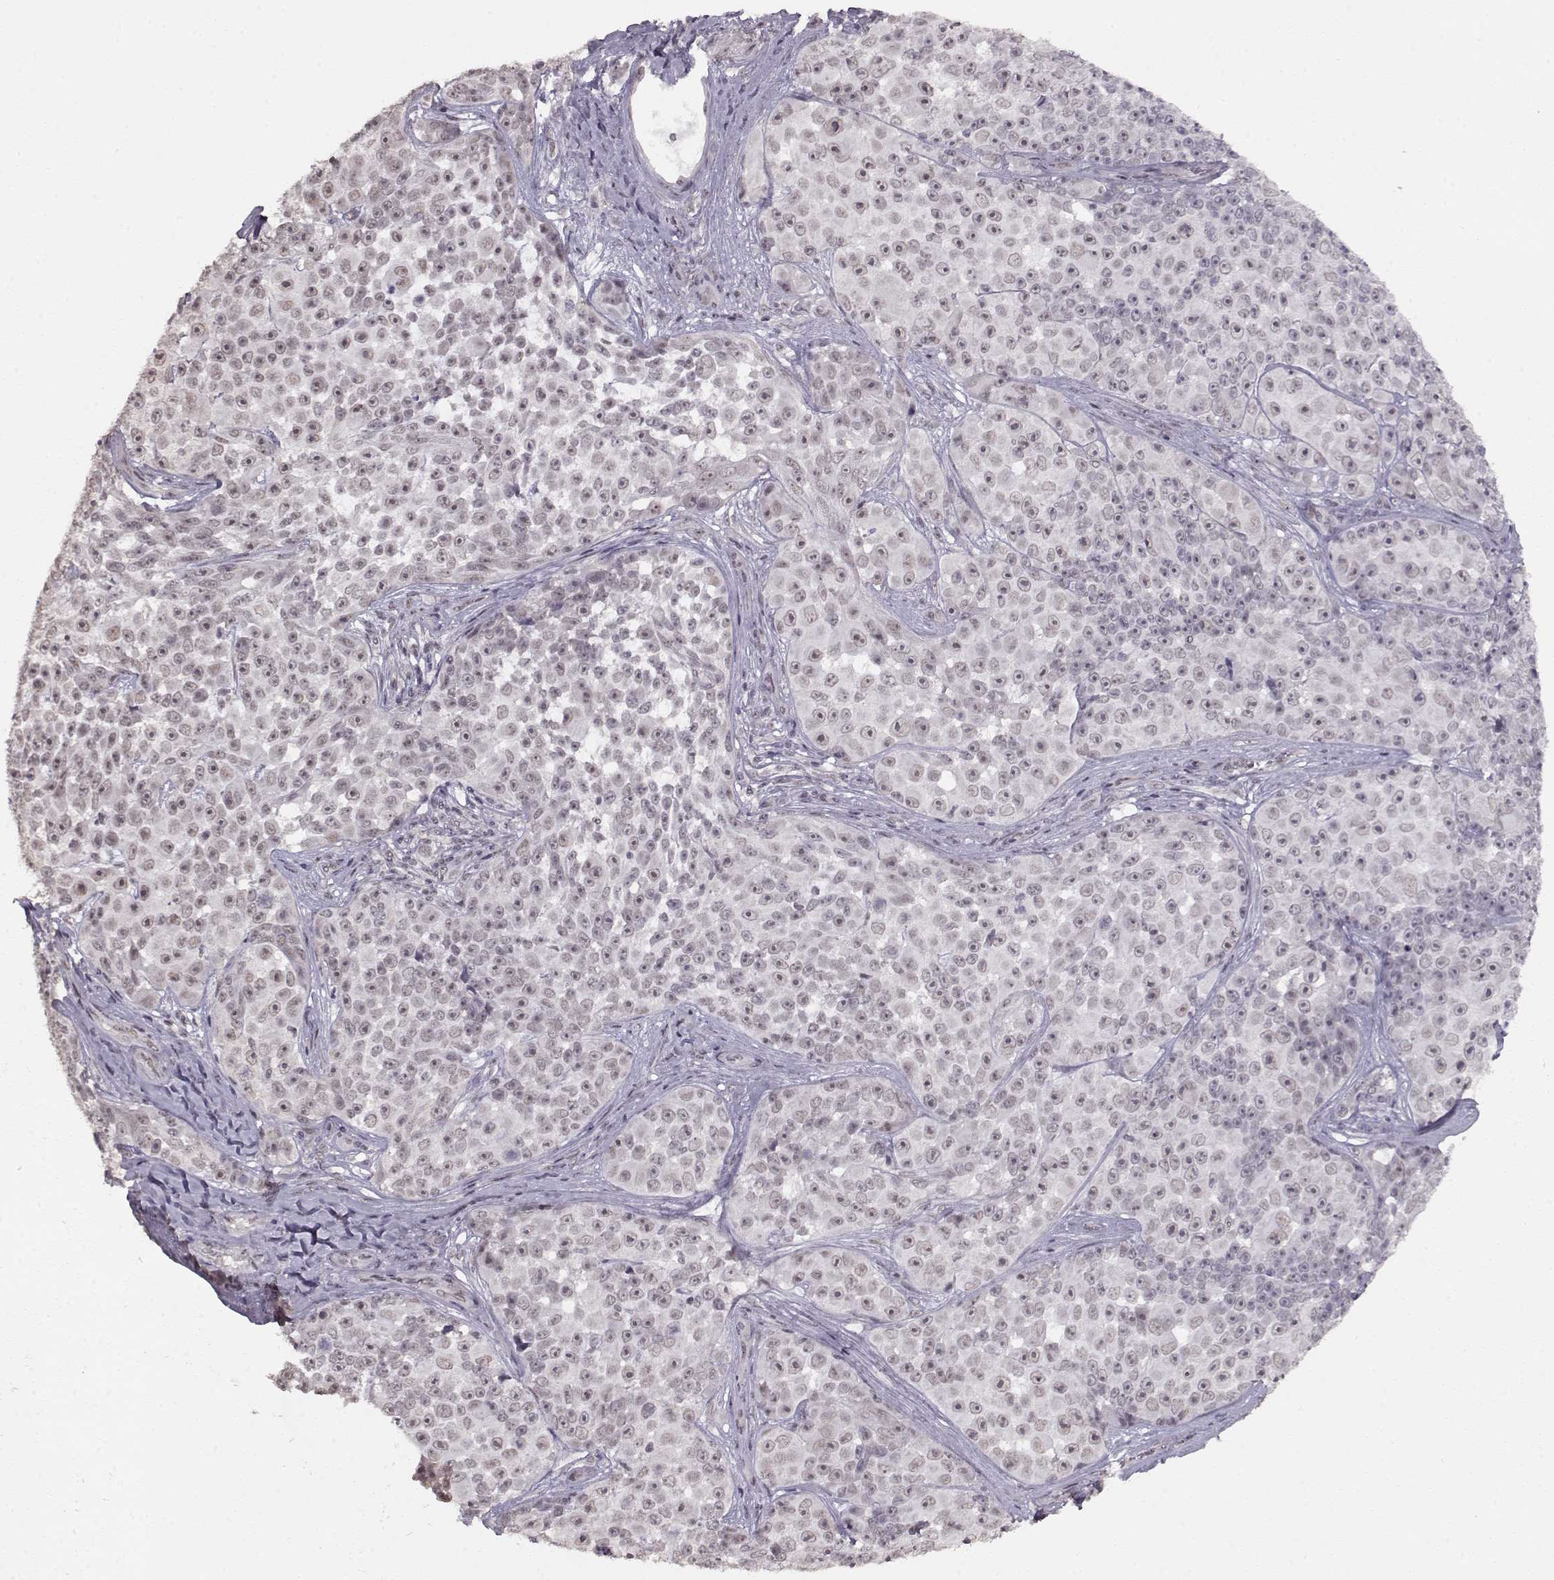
{"staining": {"intensity": "weak", "quantity": ">75%", "location": "nuclear"}, "tissue": "melanoma", "cell_type": "Tumor cells", "image_type": "cancer", "snomed": [{"axis": "morphology", "description": "Malignant melanoma, NOS"}, {"axis": "topography", "description": "Skin"}], "caption": "High-power microscopy captured an immunohistochemistry (IHC) image of malignant melanoma, revealing weak nuclear expression in approximately >75% of tumor cells. Using DAB (brown) and hematoxylin (blue) stains, captured at high magnification using brightfield microscopy.", "gene": "PCP4", "patient": {"sex": "female", "age": 88}}